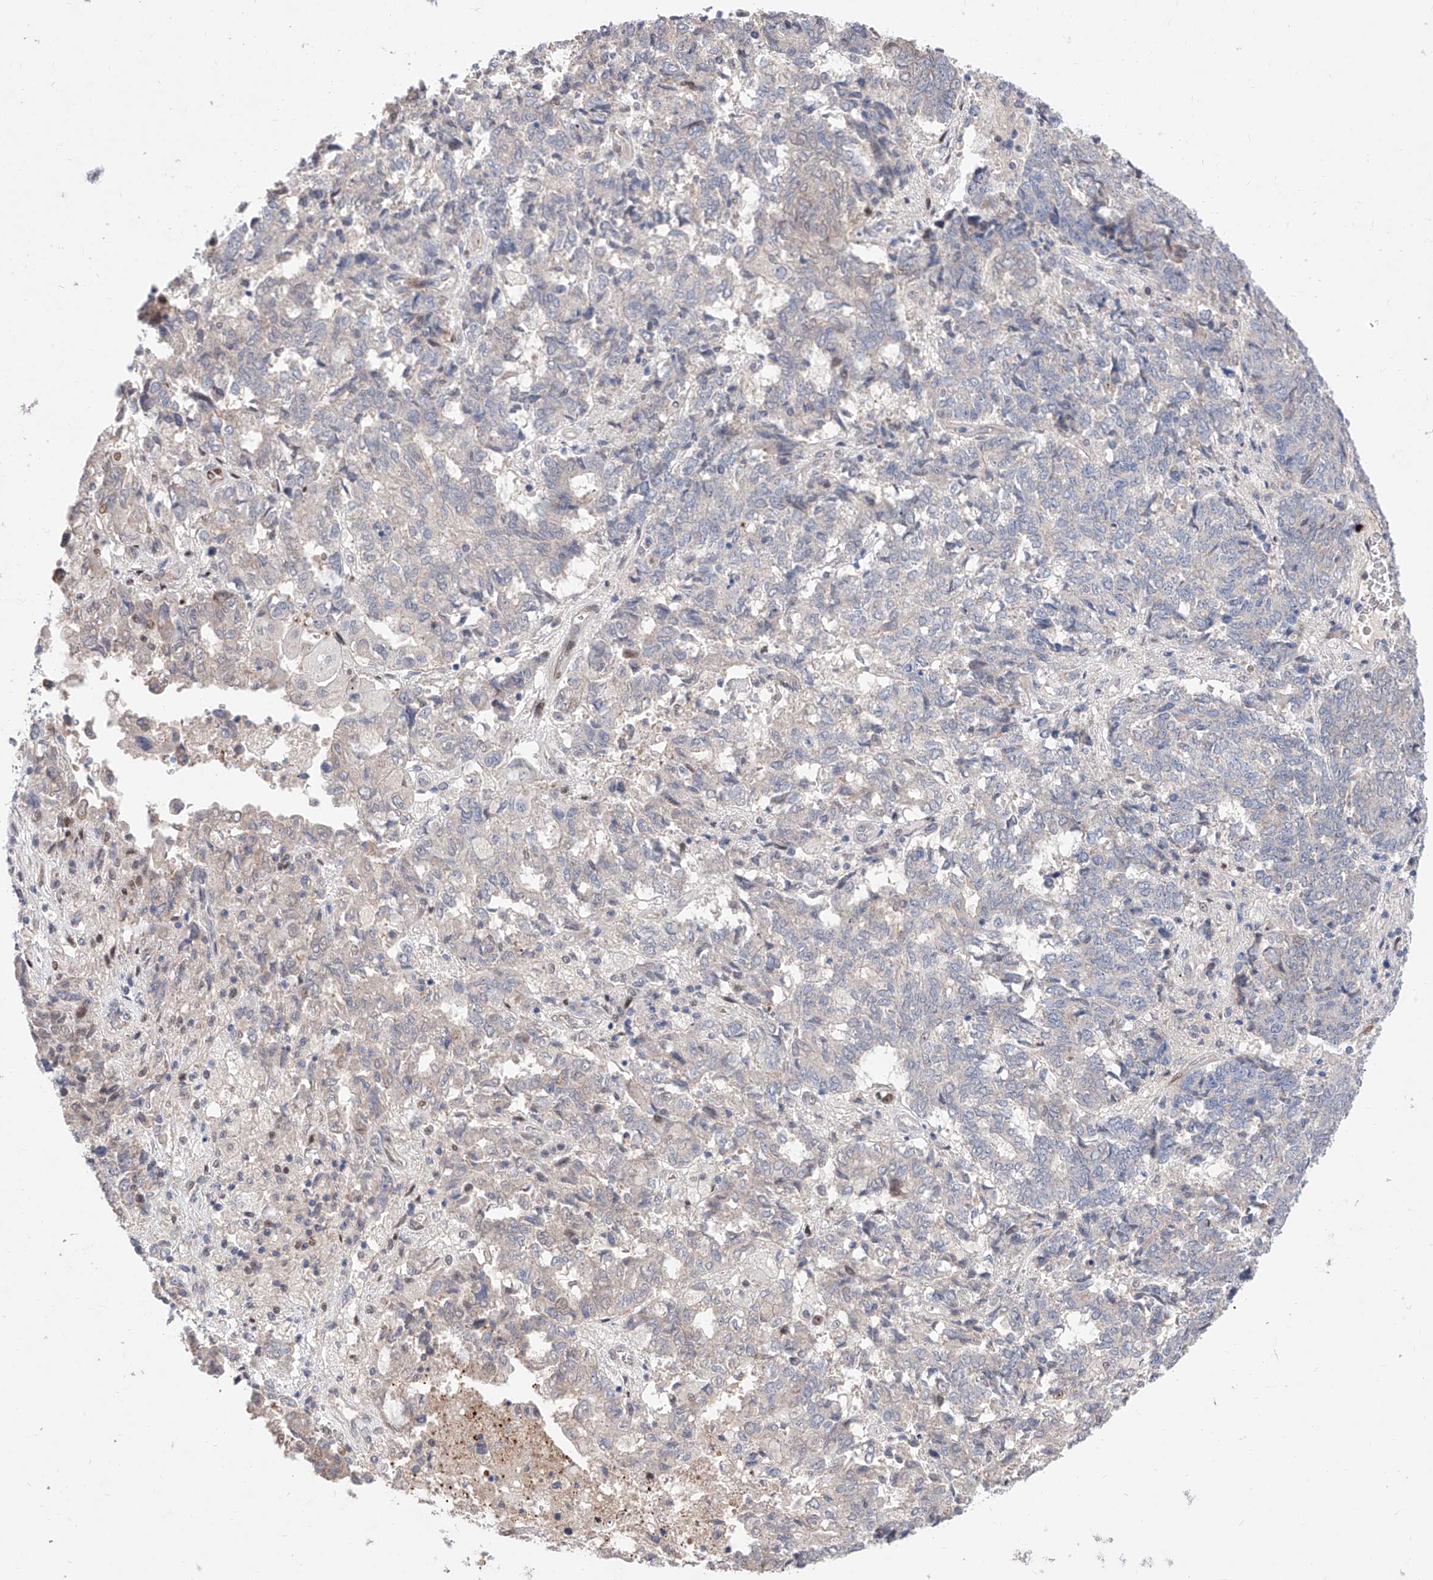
{"staining": {"intensity": "negative", "quantity": "none", "location": "none"}, "tissue": "endometrial cancer", "cell_type": "Tumor cells", "image_type": "cancer", "snomed": [{"axis": "morphology", "description": "Adenocarcinoma, NOS"}, {"axis": "topography", "description": "Endometrium"}], "caption": "Immunohistochemical staining of endometrial adenocarcinoma shows no significant expression in tumor cells. (Stains: DAB (3,3'-diaminobenzidine) immunohistochemistry (IHC) with hematoxylin counter stain, Microscopy: brightfield microscopy at high magnification).", "gene": "FUCA2", "patient": {"sex": "female", "age": 80}}